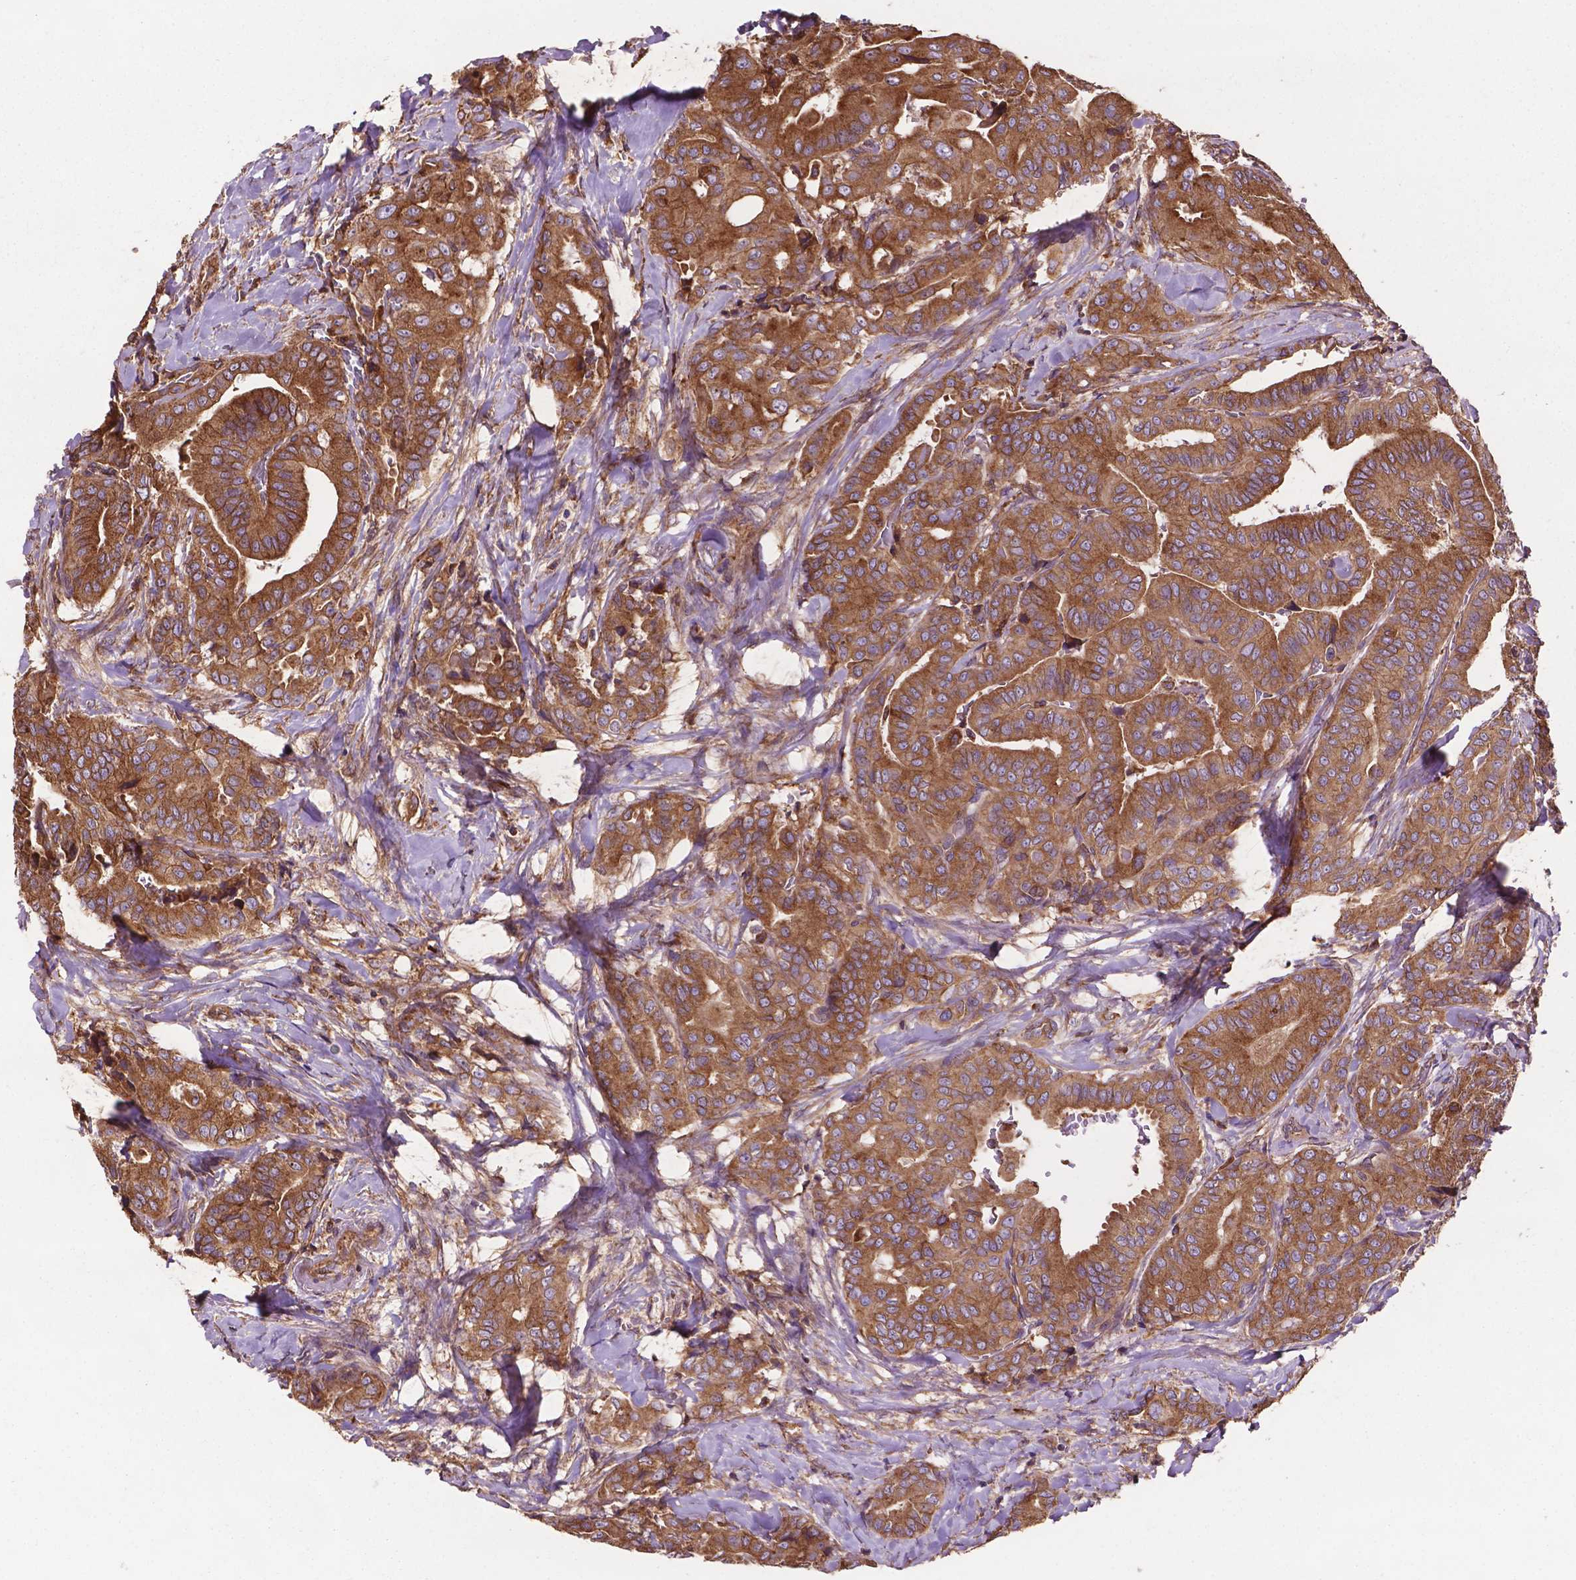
{"staining": {"intensity": "moderate", "quantity": ">75%", "location": "cytoplasmic/membranous"}, "tissue": "thyroid cancer", "cell_type": "Tumor cells", "image_type": "cancer", "snomed": [{"axis": "morphology", "description": "Papillary adenocarcinoma, NOS"}, {"axis": "topography", "description": "Thyroid gland"}], "caption": "High-magnification brightfield microscopy of thyroid cancer stained with DAB (3,3'-diaminobenzidine) (brown) and counterstained with hematoxylin (blue). tumor cells exhibit moderate cytoplasmic/membranous staining is present in approximately>75% of cells.", "gene": "CCDC71L", "patient": {"sex": "male", "age": 61}}